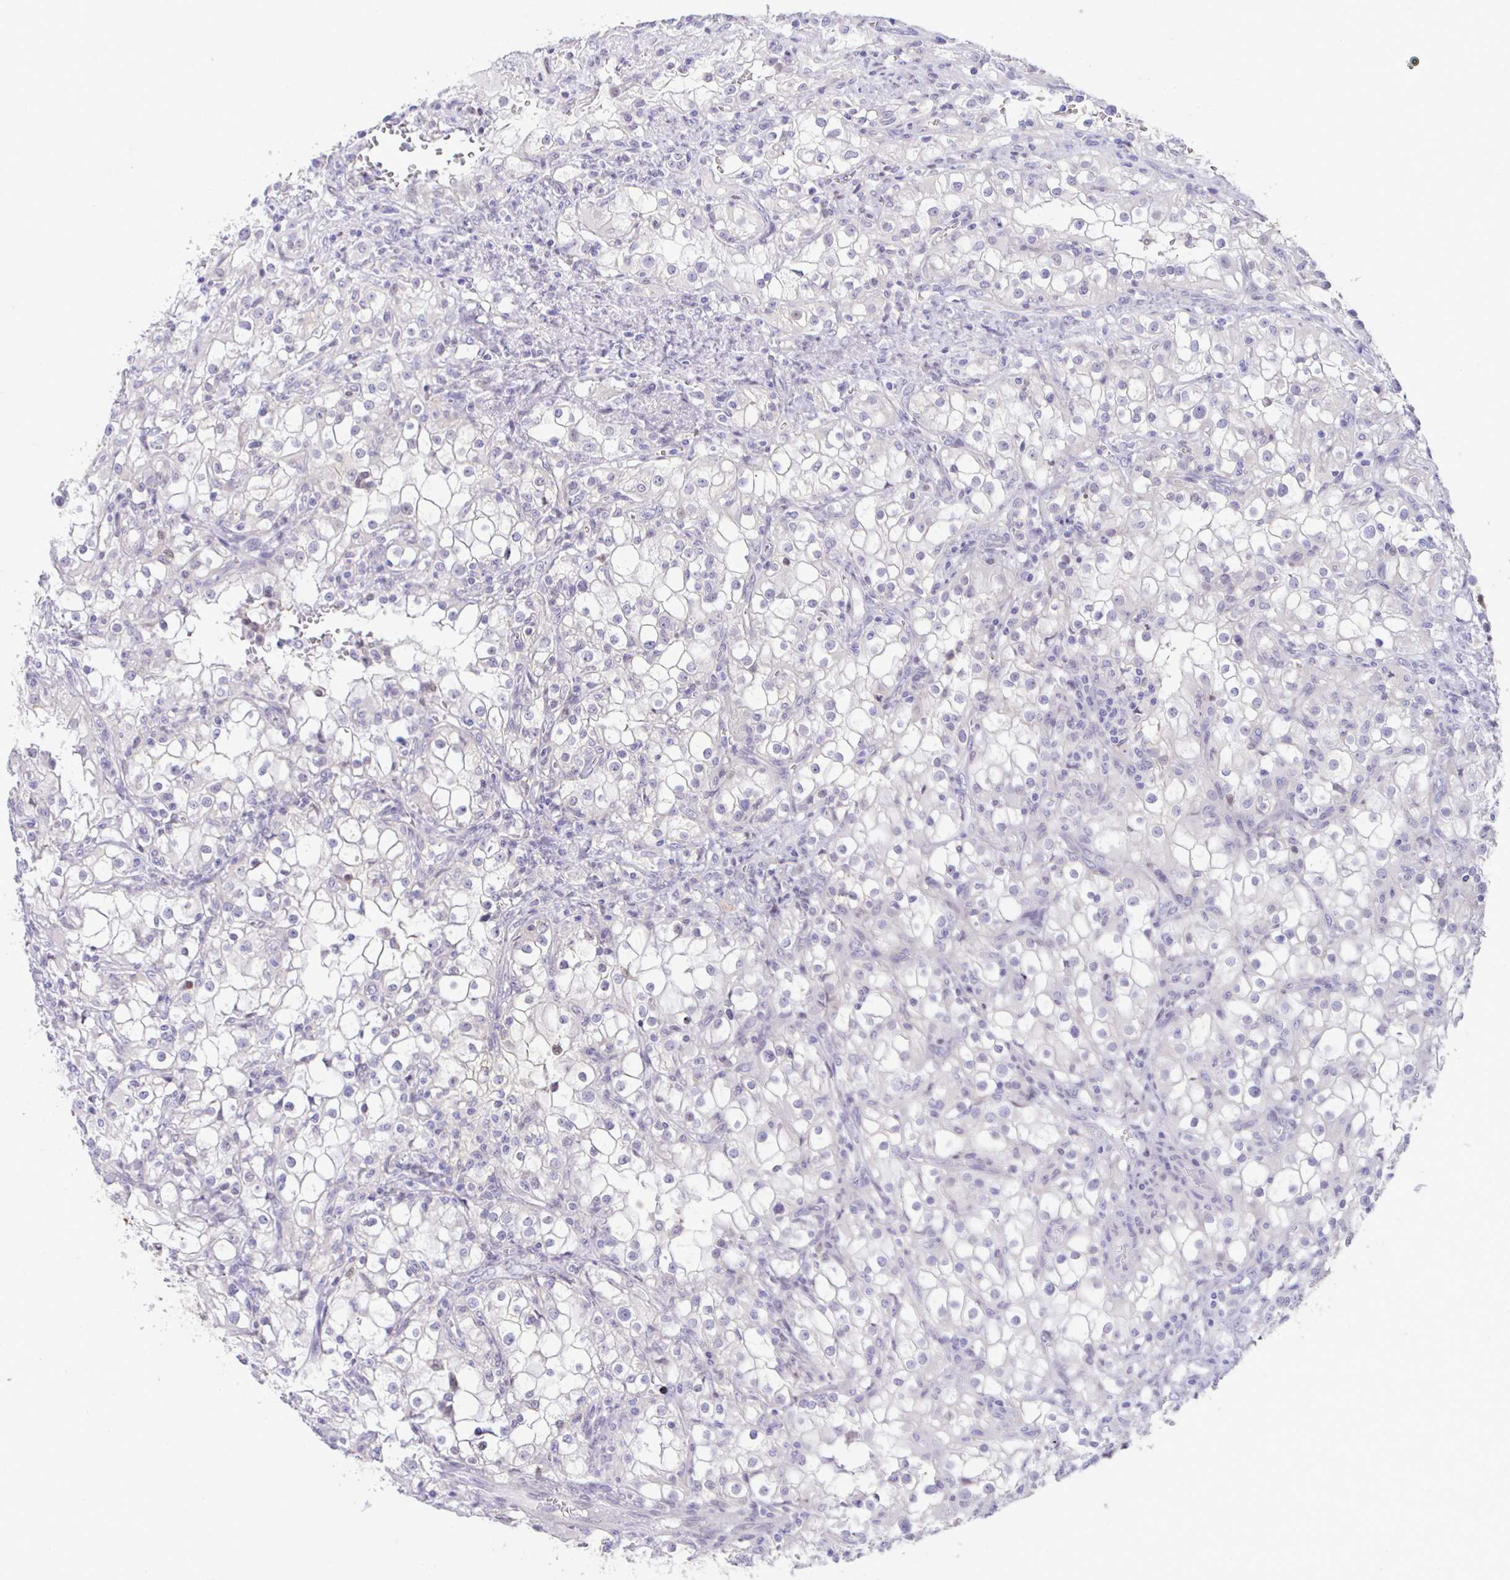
{"staining": {"intensity": "negative", "quantity": "none", "location": "none"}, "tissue": "renal cancer", "cell_type": "Tumor cells", "image_type": "cancer", "snomed": [{"axis": "morphology", "description": "Adenocarcinoma, NOS"}, {"axis": "topography", "description": "Kidney"}], "caption": "Tumor cells are negative for protein expression in human renal cancer (adenocarcinoma). (Stains: DAB immunohistochemistry (IHC) with hematoxylin counter stain, Microscopy: brightfield microscopy at high magnification).", "gene": "ZNF485", "patient": {"sex": "female", "age": 74}}